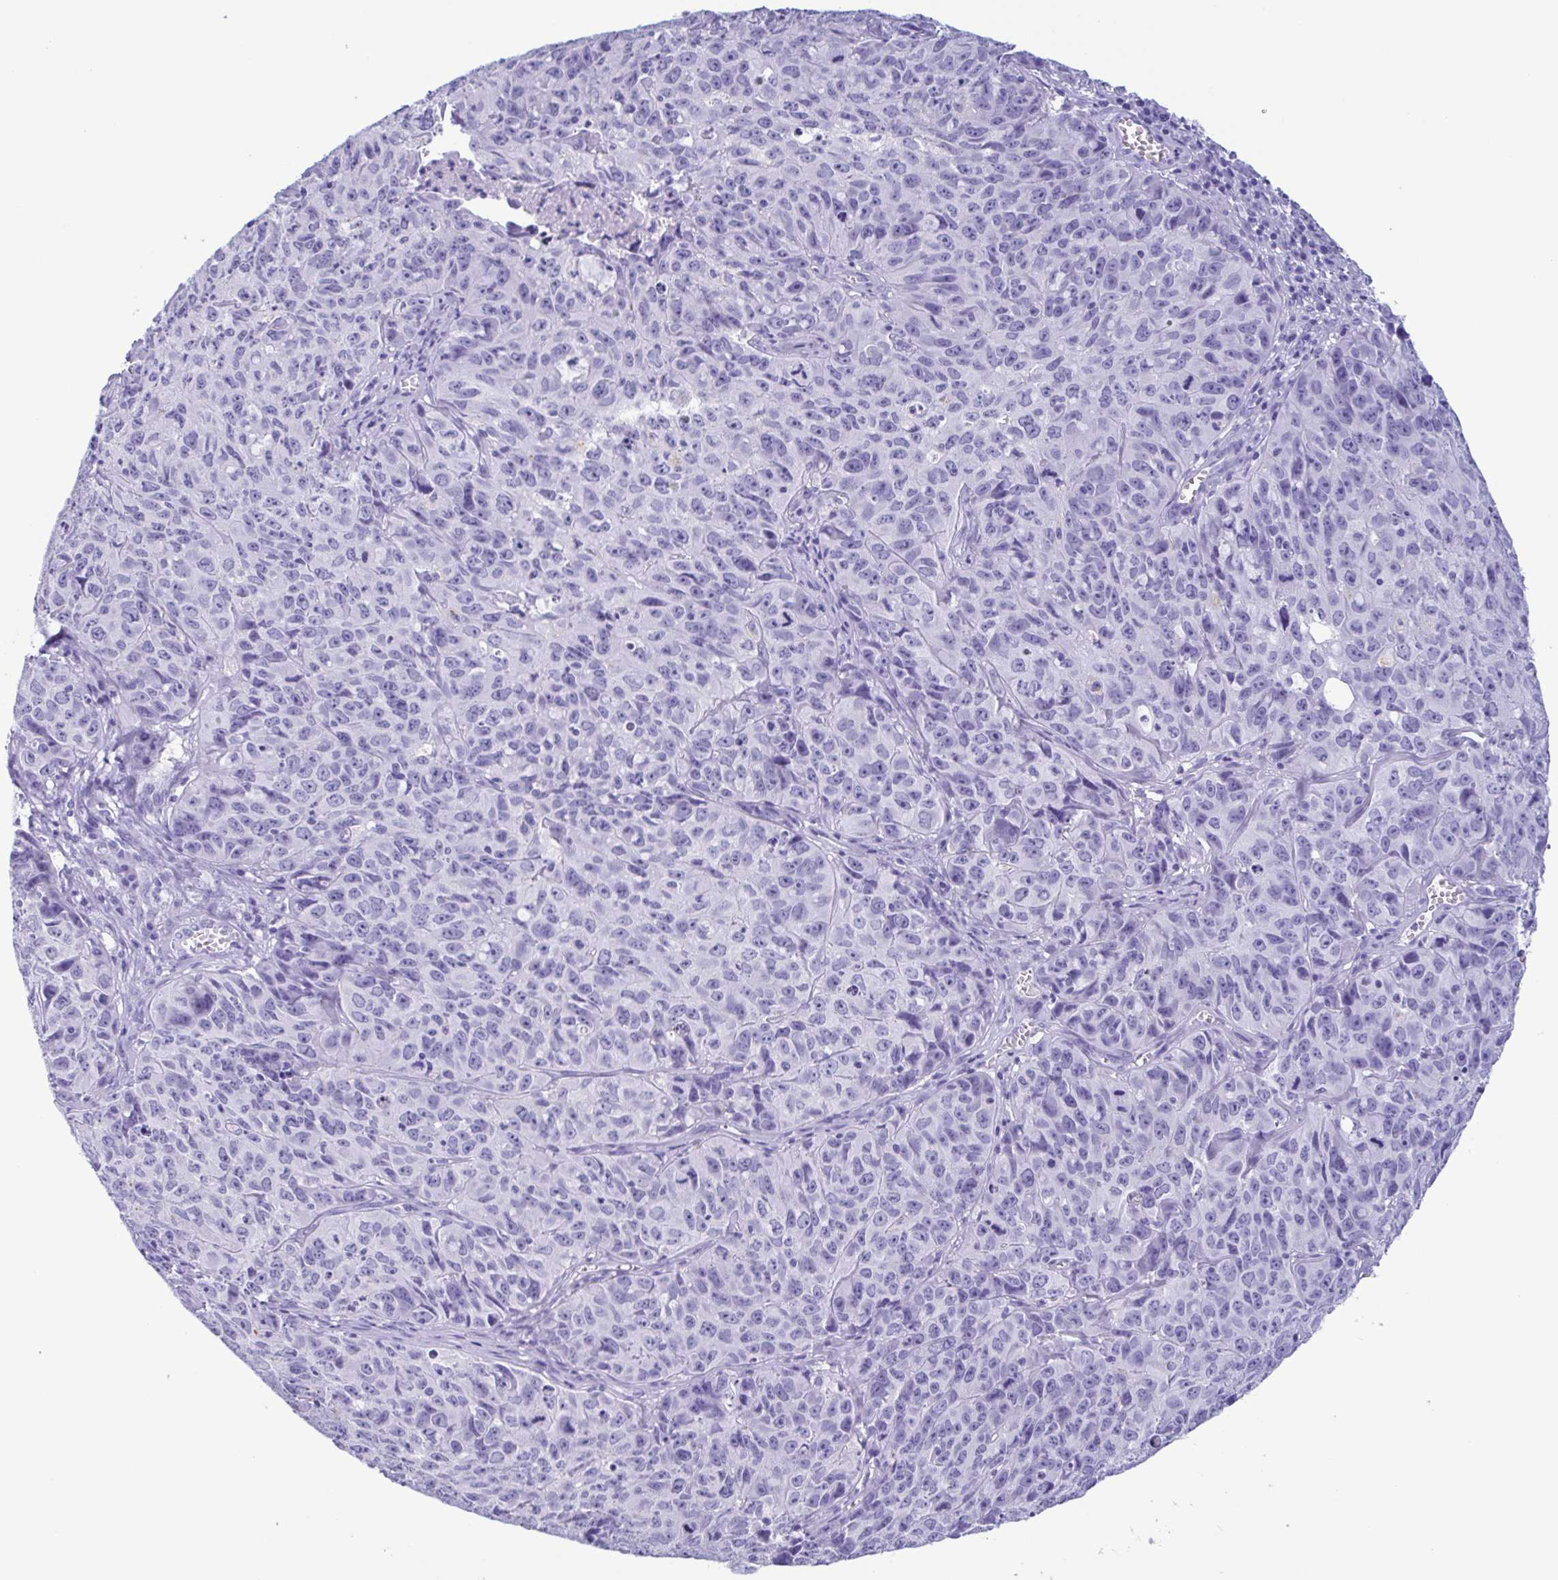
{"staining": {"intensity": "negative", "quantity": "none", "location": "none"}, "tissue": "cervical cancer", "cell_type": "Tumor cells", "image_type": "cancer", "snomed": [{"axis": "morphology", "description": "Squamous cell carcinoma, NOS"}, {"axis": "topography", "description": "Cervix"}], "caption": "DAB immunohistochemical staining of cervical cancer (squamous cell carcinoma) reveals no significant positivity in tumor cells.", "gene": "TSPY2", "patient": {"sex": "female", "age": 28}}